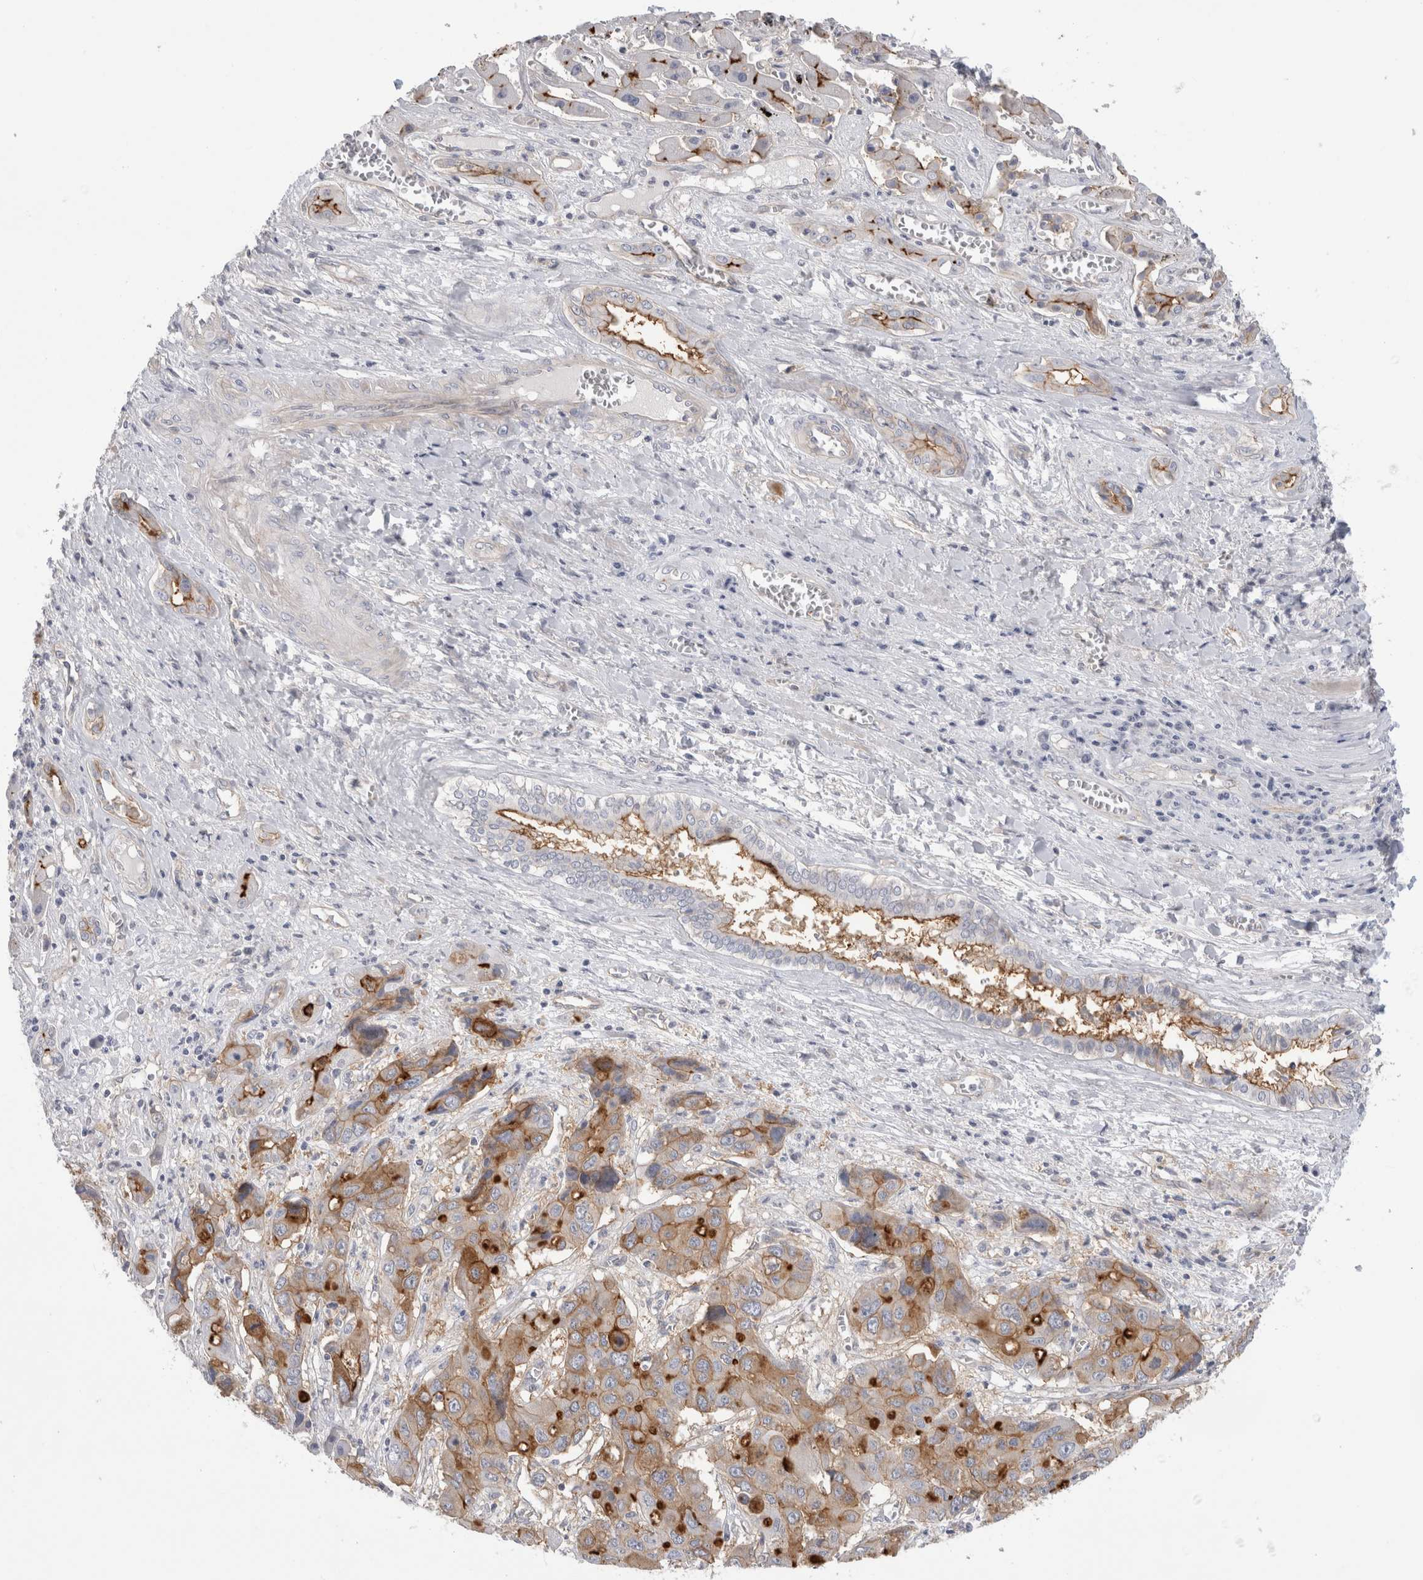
{"staining": {"intensity": "moderate", "quantity": ">75%", "location": "cytoplasmic/membranous"}, "tissue": "liver cancer", "cell_type": "Tumor cells", "image_type": "cancer", "snomed": [{"axis": "morphology", "description": "Cholangiocarcinoma"}, {"axis": "topography", "description": "Liver"}], "caption": "Liver cholangiocarcinoma was stained to show a protein in brown. There is medium levels of moderate cytoplasmic/membranous staining in about >75% of tumor cells.", "gene": "VANGL1", "patient": {"sex": "male", "age": 67}}